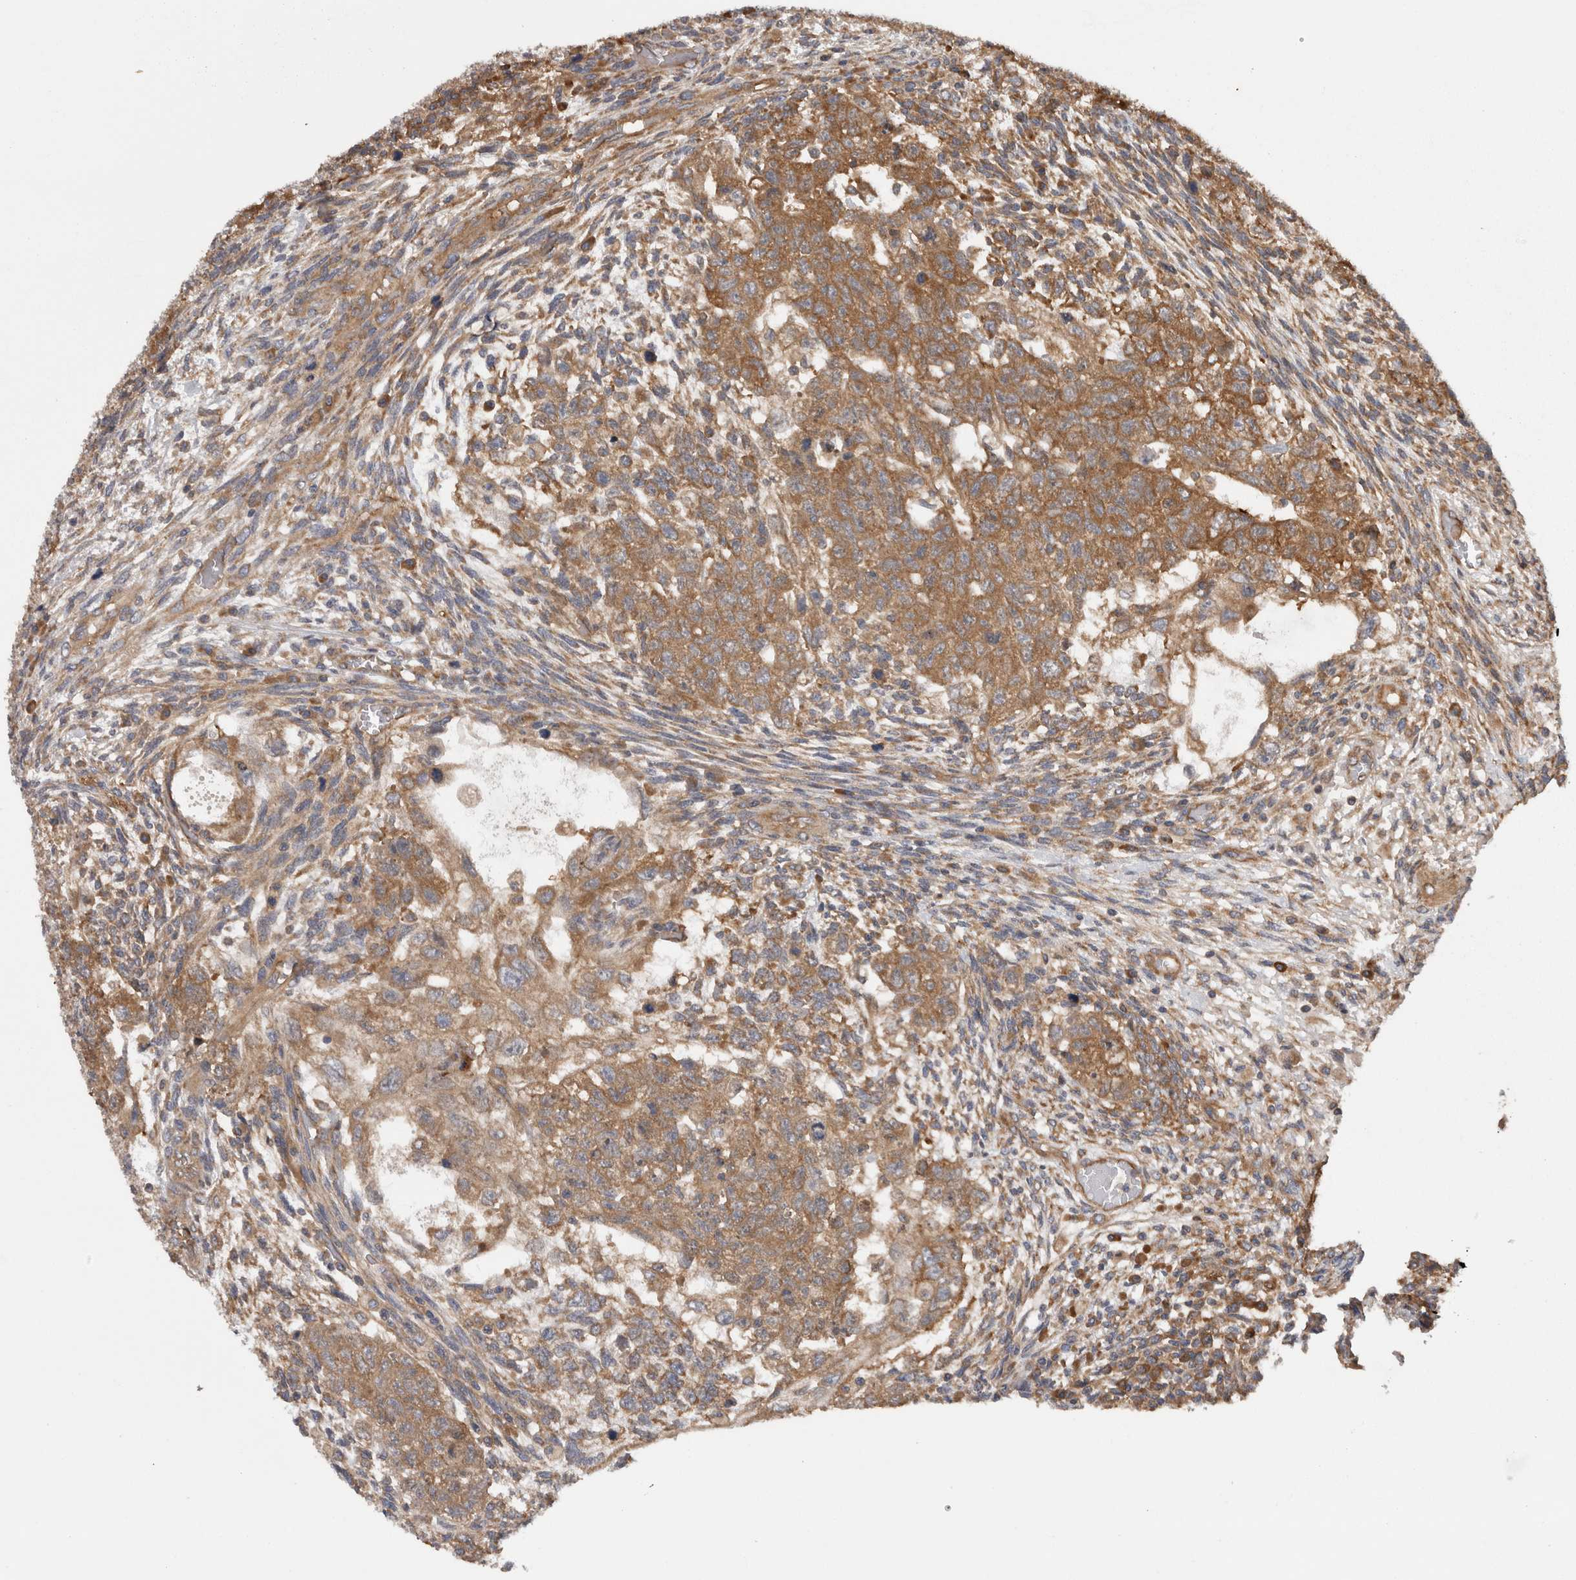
{"staining": {"intensity": "moderate", "quantity": ">75%", "location": "cytoplasmic/membranous"}, "tissue": "testis cancer", "cell_type": "Tumor cells", "image_type": "cancer", "snomed": [{"axis": "morphology", "description": "Normal tissue, NOS"}, {"axis": "morphology", "description": "Carcinoma, Embryonal, NOS"}, {"axis": "topography", "description": "Testis"}], "caption": "IHC image of testis embryonal carcinoma stained for a protein (brown), which shows medium levels of moderate cytoplasmic/membranous staining in about >75% of tumor cells.", "gene": "SMCR8", "patient": {"sex": "male", "age": 36}}